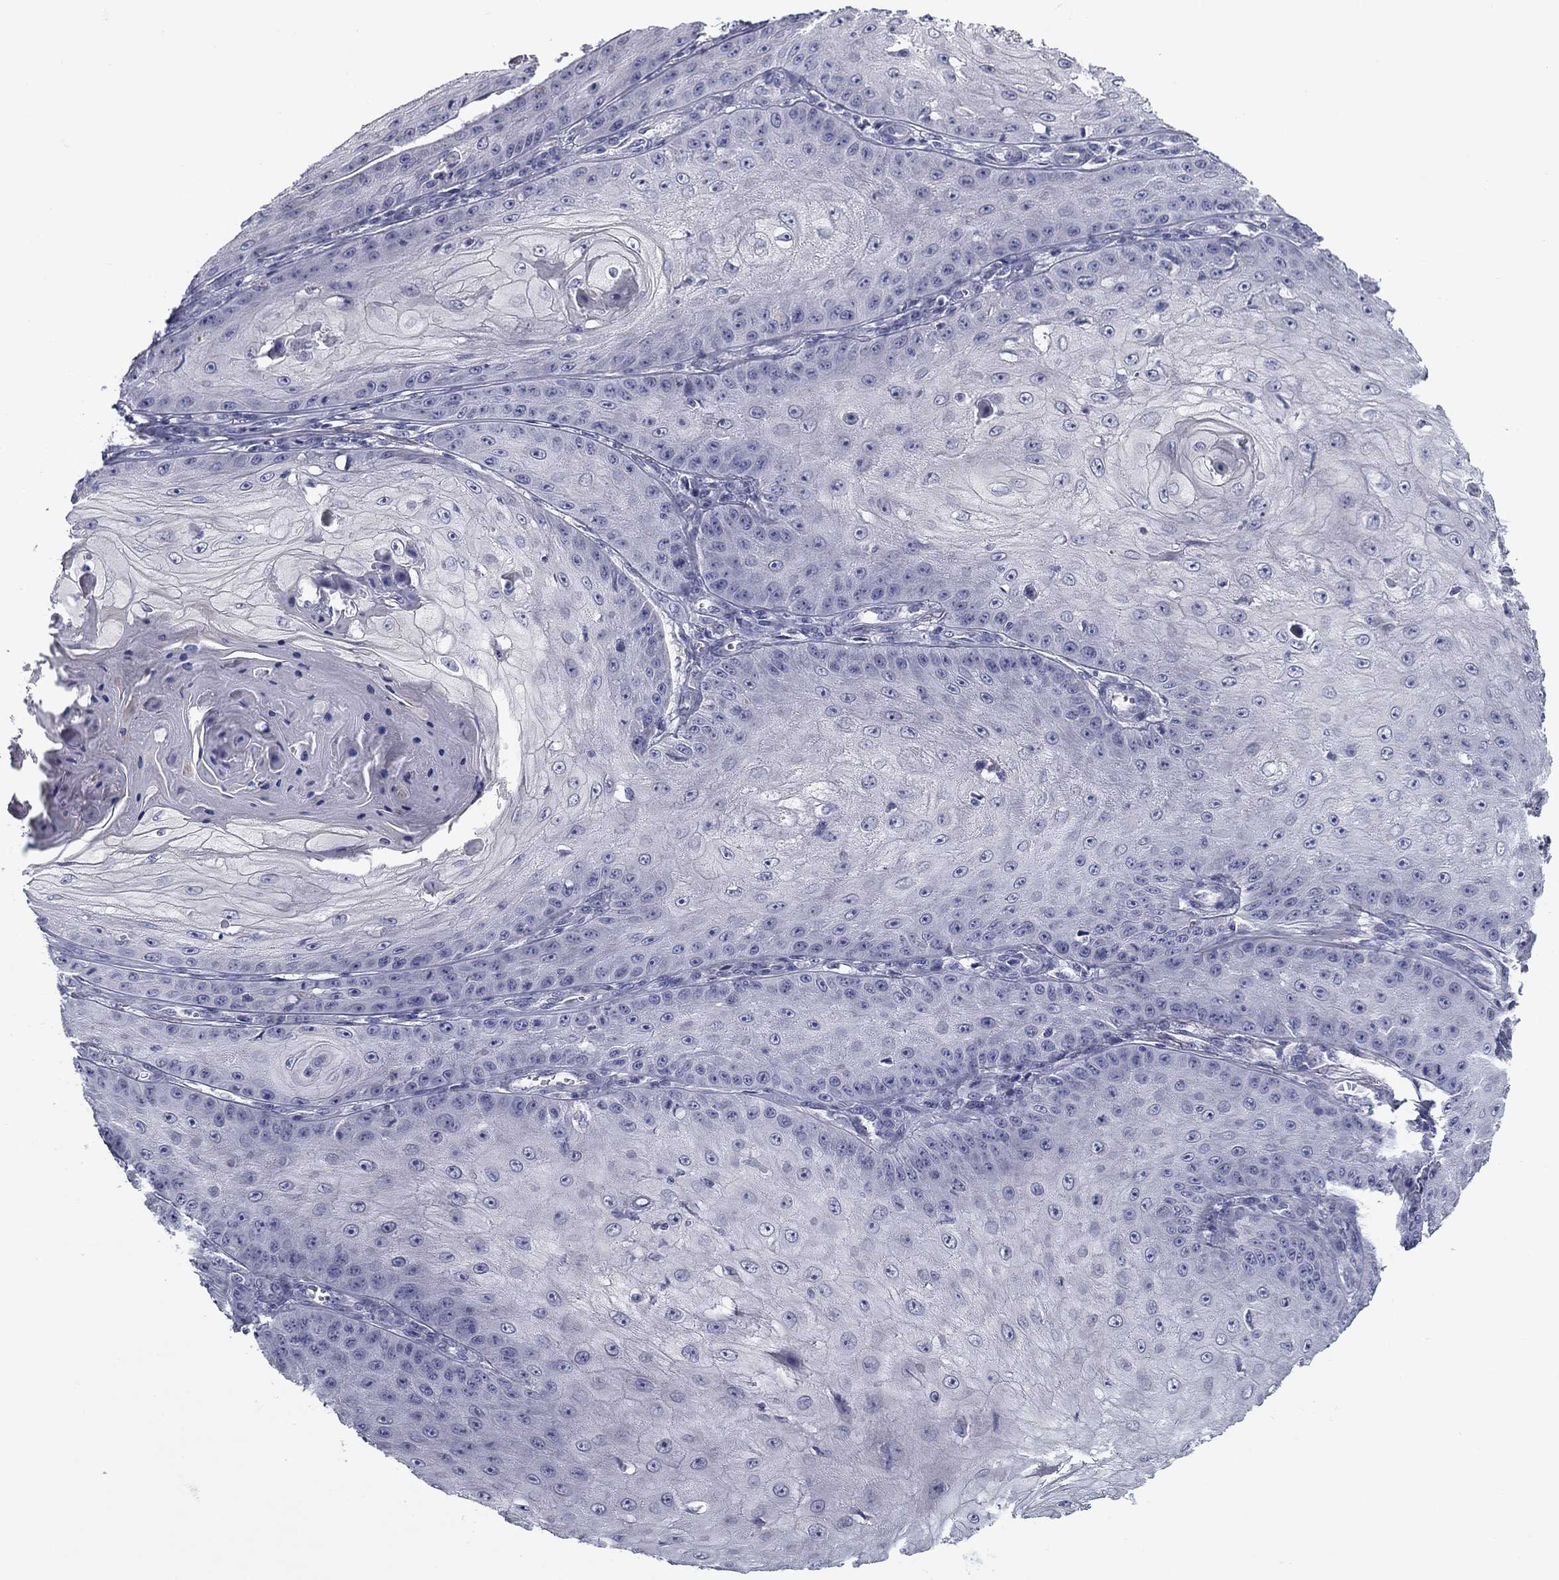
{"staining": {"intensity": "negative", "quantity": "none", "location": "none"}, "tissue": "skin cancer", "cell_type": "Tumor cells", "image_type": "cancer", "snomed": [{"axis": "morphology", "description": "Squamous cell carcinoma, NOS"}, {"axis": "topography", "description": "Skin"}], "caption": "Protein analysis of squamous cell carcinoma (skin) exhibits no significant staining in tumor cells. Nuclei are stained in blue.", "gene": "SPATA7", "patient": {"sex": "male", "age": 70}}